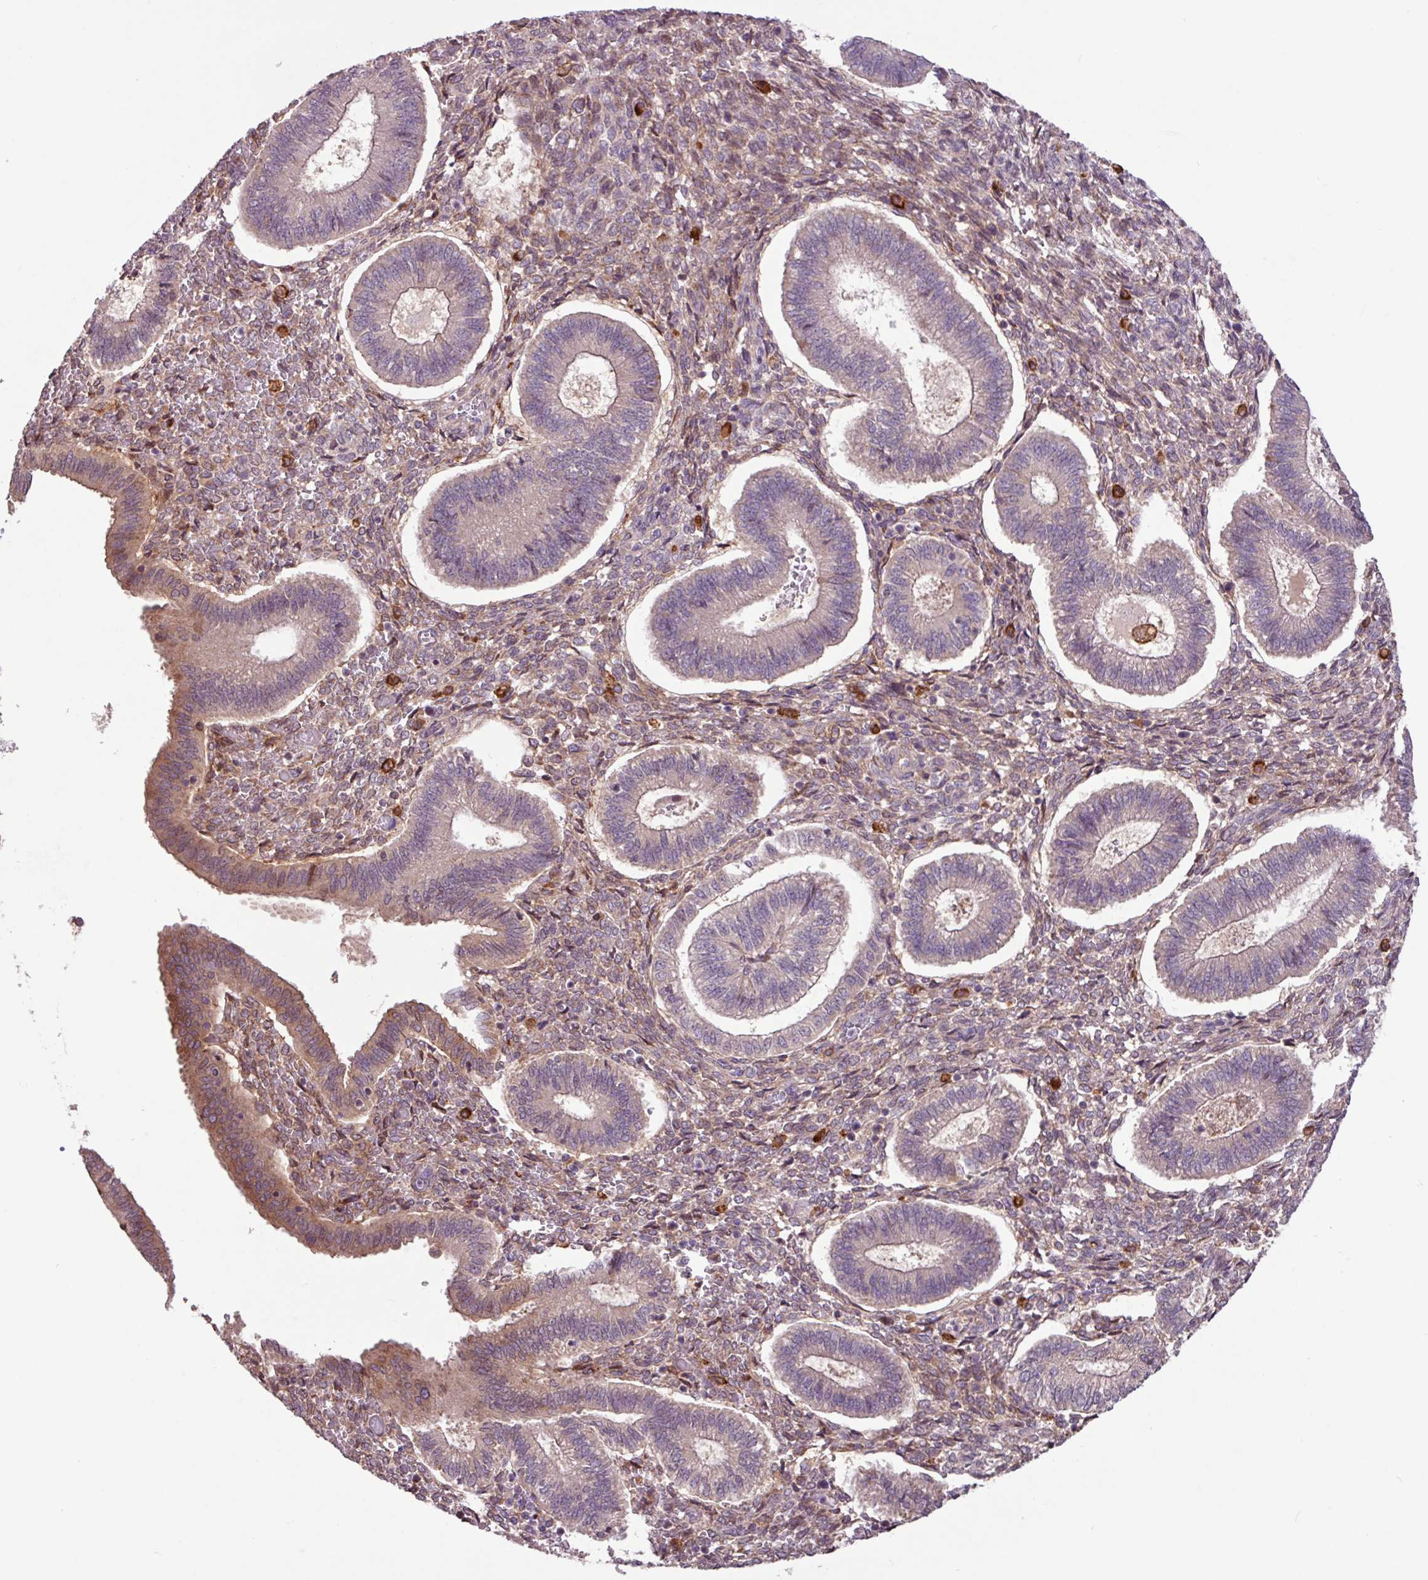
{"staining": {"intensity": "weak", "quantity": "25%-75%", "location": "cytoplasmic/membranous"}, "tissue": "endometrium", "cell_type": "Cells in endometrial stroma", "image_type": "normal", "snomed": [{"axis": "morphology", "description": "Normal tissue, NOS"}, {"axis": "topography", "description": "Endometrium"}], "caption": "This histopathology image reveals immunohistochemistry staining of unremarkable human endometrium, with low weak cytoplasmic/membranous staining in approximately 25%-75% of cells in endometrial stroma.", "gene": "ARHGEF25", "patient": {"sex": "female", "age": 25}}